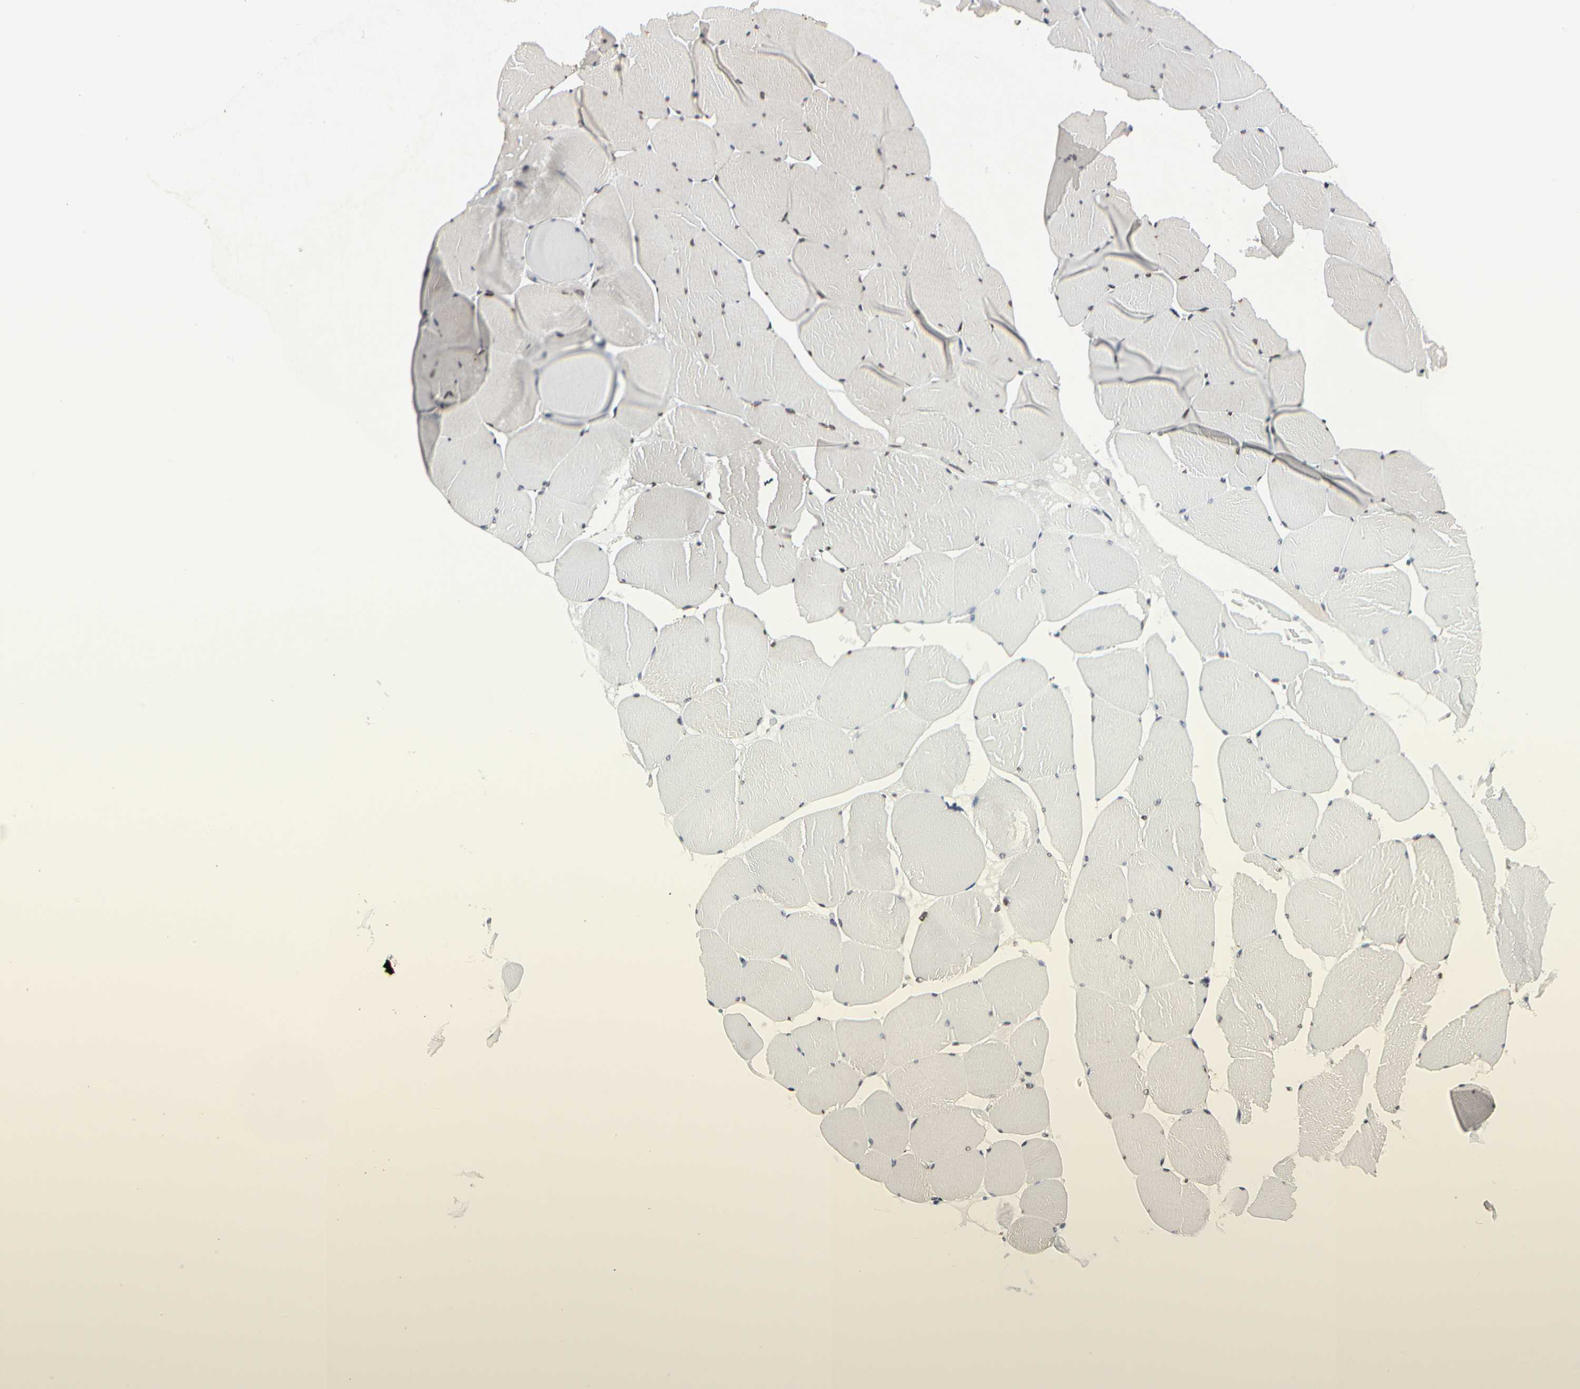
{"staining": {"intensity": "moderate", "quantity": "<25%", "location": "nuclear"}, "tissue": "skeletal muscle", "cell_type": "Myocytes", "image_type": "normal", "snomed": [{"axis": "morphology", "description": "Normal tissue, NOS"}, {"axis": "topography", "description": "Skeletal muscle"}, {"axis": "topography", "description": "Salivary gland"}], "caption": "Immunohistochemistry (IHC) staining of unremarkable skeletal muscle, which shows low levels of moderate nuclear staining in approximately <25% of myocytes indicating moderate nuclear protein staining. The staining was performed using DAB (3,3'-diaminobenzidine) (brown) for protein detection and nuclei were counterstained in hematoxylin (blue).", "gene": "PRMT3", "patient": {"sex": "male", "age": 62}}